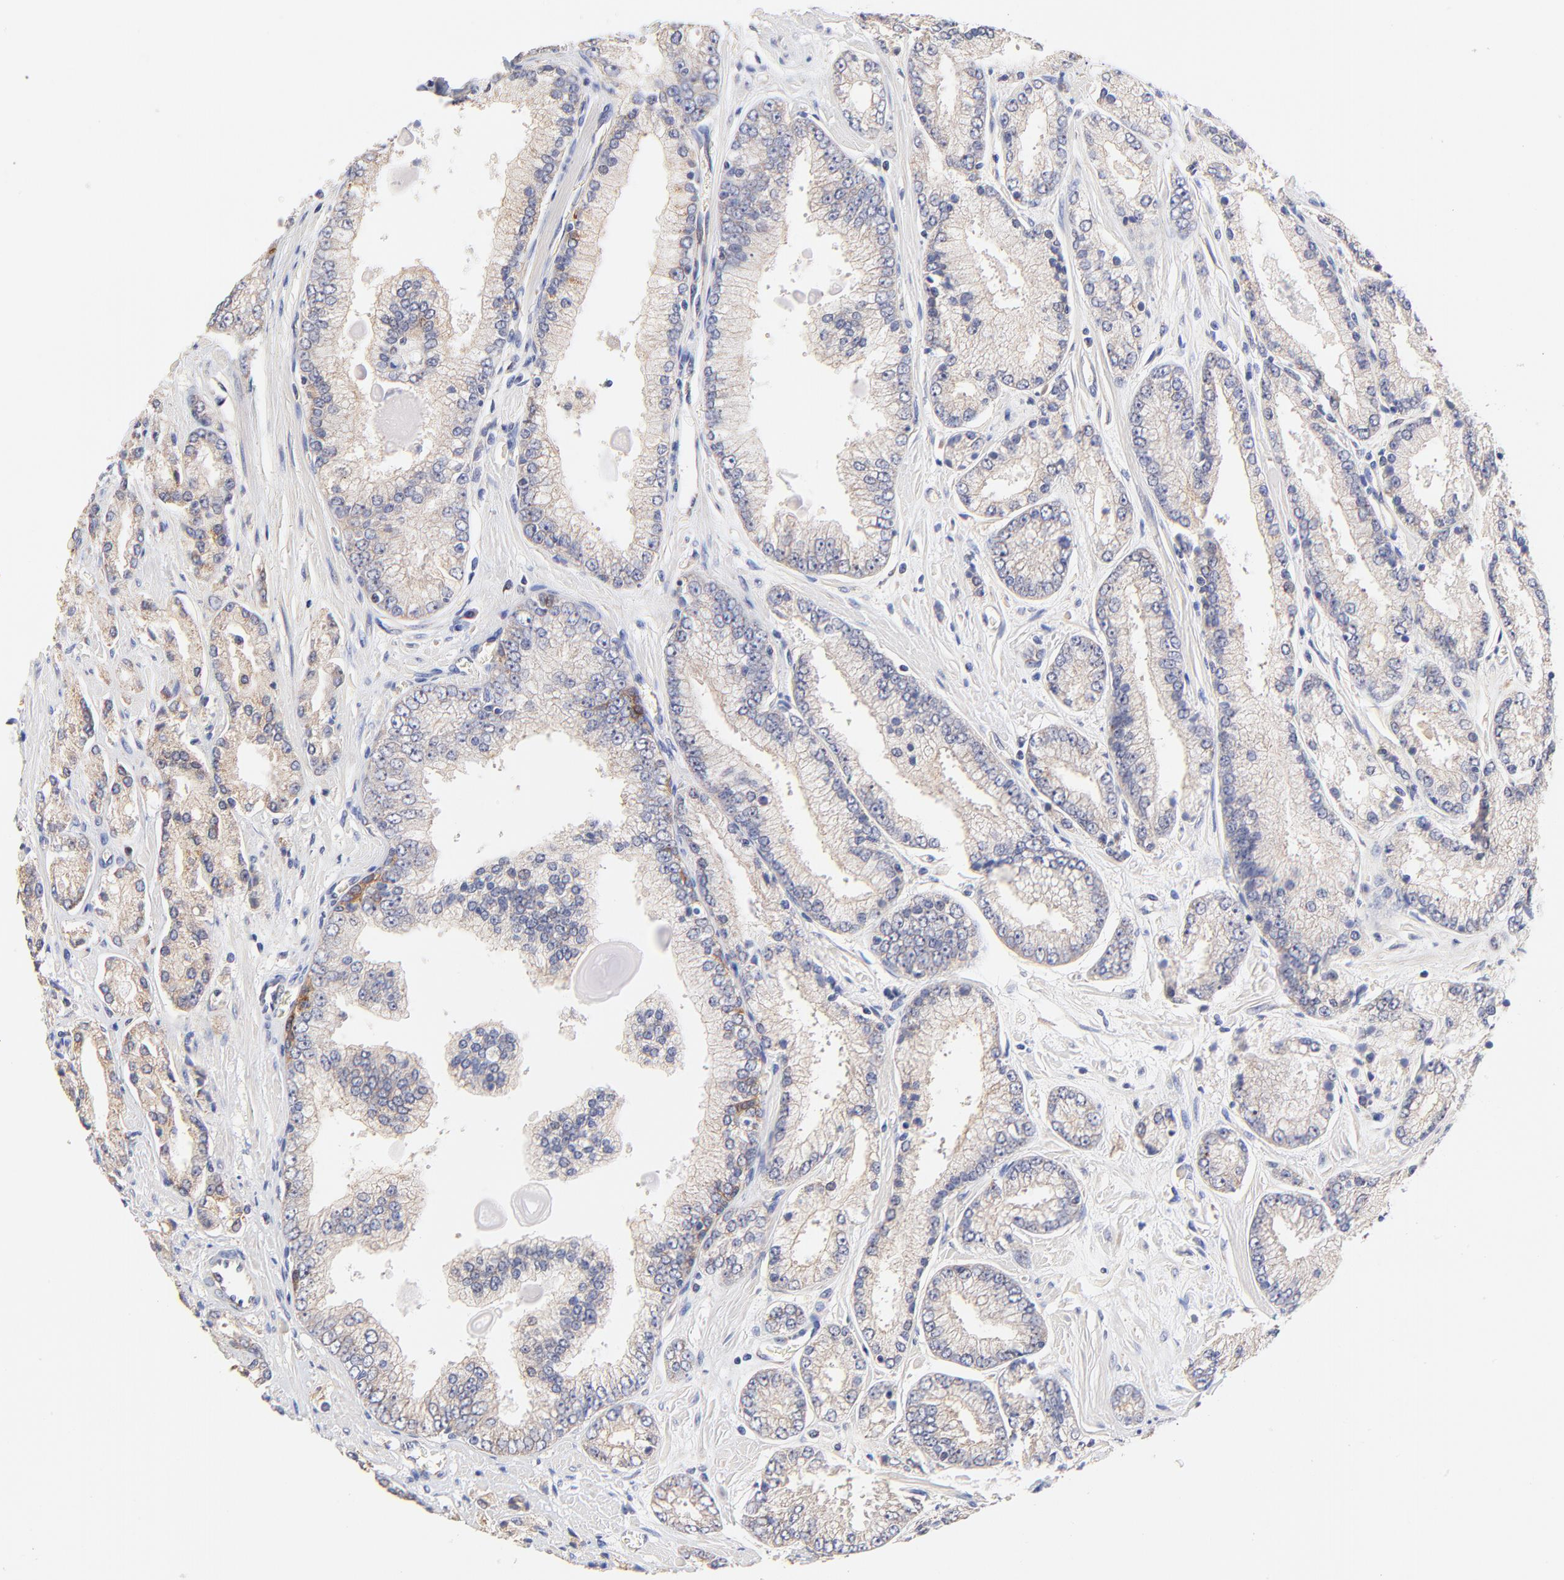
{"staining": {"intensity": "weak", "quantity": "25%-75%", "location": "cytoplasmic/membranous"}, "tissue": "prostate cancer", "cell_type": "Tumor cells", "image_type": "cancer", "snomed": [{"axis": "morphology", "description": "Adenocarcinoma, High grade"}, {"axis": "topography", "description": "Prostate"}], "caption": "Weak cytoplasmic/membranous protein staining is seen in approximately 25%-75% of tumor cells in prostate adenocarcinoma (high-grade). (DAB IHC with brightfield microscopy, high magnification).", "gene": "PTK7", "patient": {"sex": "male", "age": 71}}